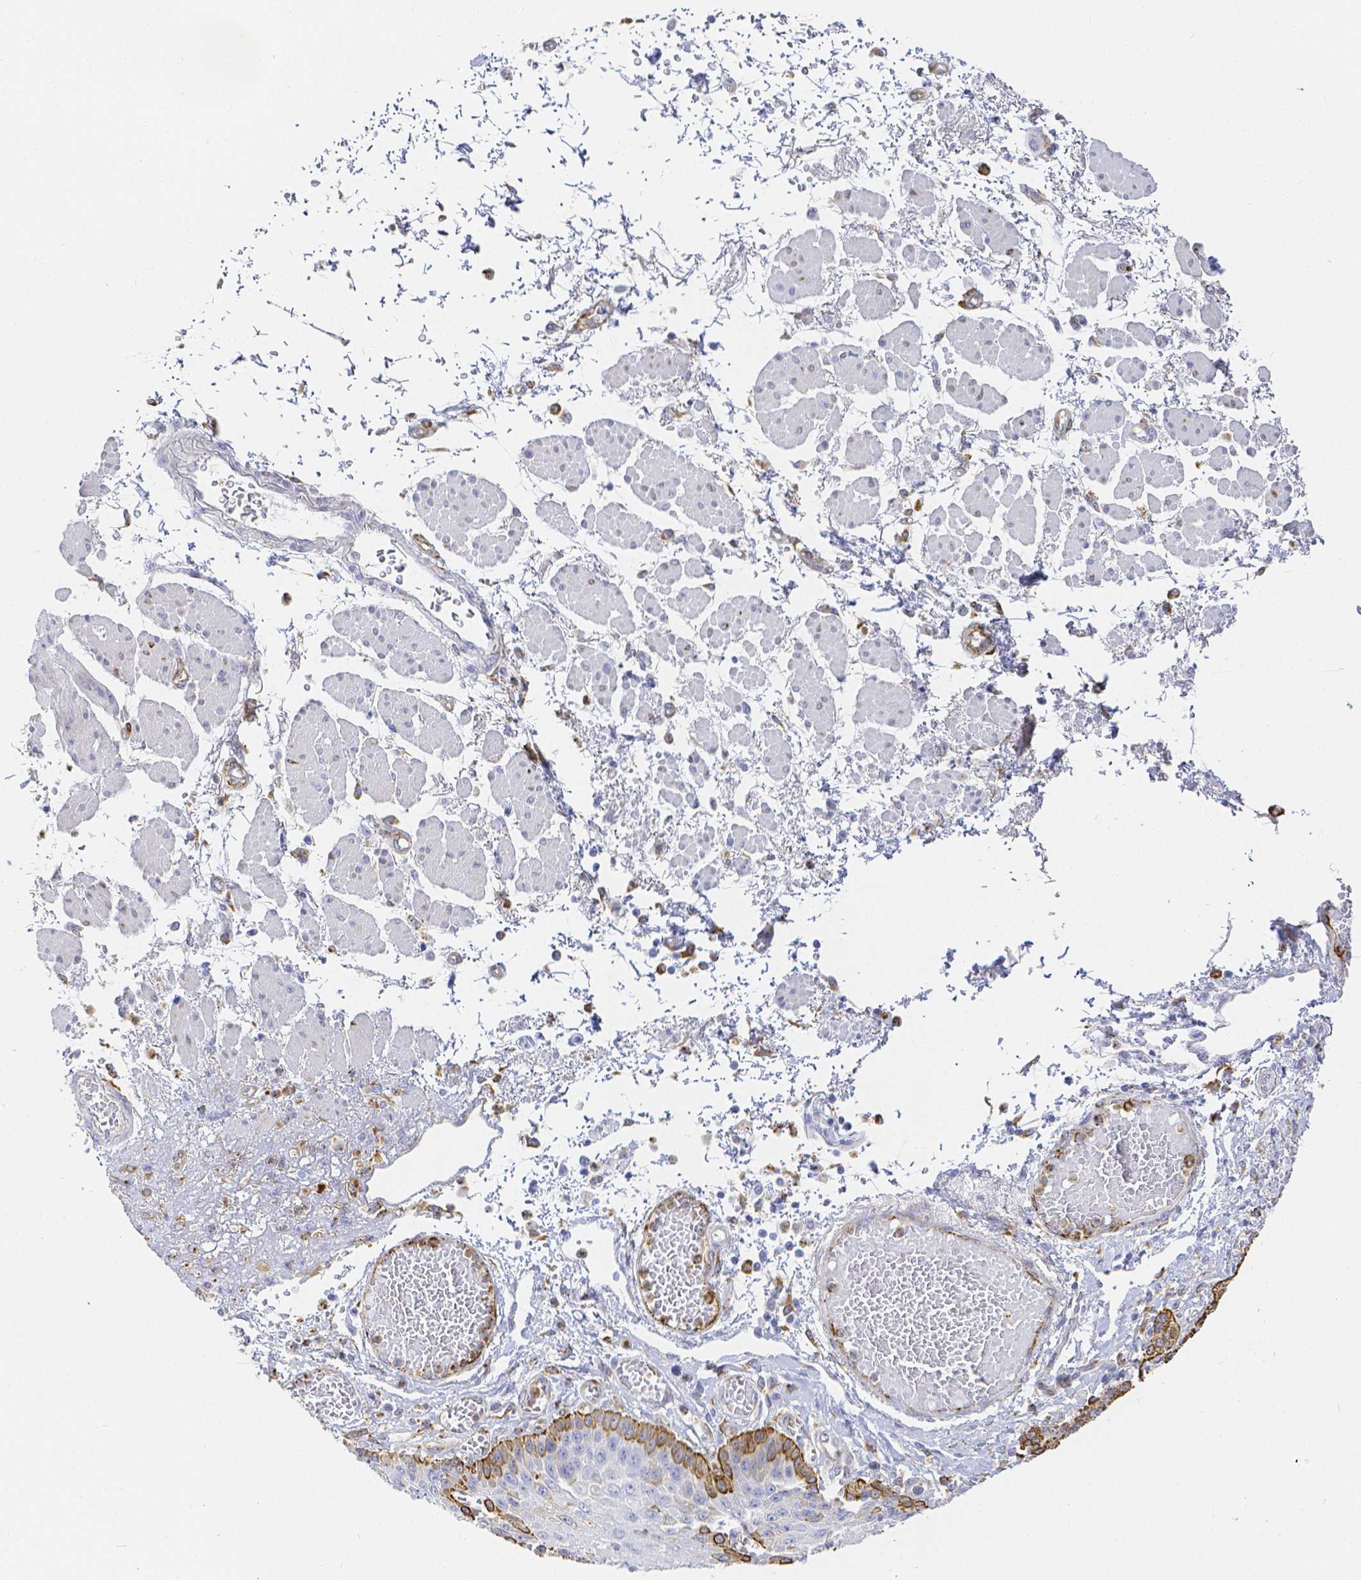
{"staining": {"intensity": "strong", "quantity": "<25%", "location": "cytoplasmic/membranous"}, "tissue": "esophagus", "cell_type": "Squamous epithelial cells", "image_type": "normal", "snomed": [{"axis": "morphology", "description": "Normal tissue, NOS"}, {"axis": "morphology", "description": "Adenocarcinoma, NOS"}, {"axis": "topography", "description": "Esophagus"}], "caption": "Esophagus stained with immunohistochemistry shows strong cytoplasmic/membranous expression in approximately <25% of squamous epithelial cells. (DAB (3,3'-diaminobenzidine) IHC with brightfield microscopy, high magnification).", "gene": "SMURF1", "patient": {"sex": "male", "age": 81}}